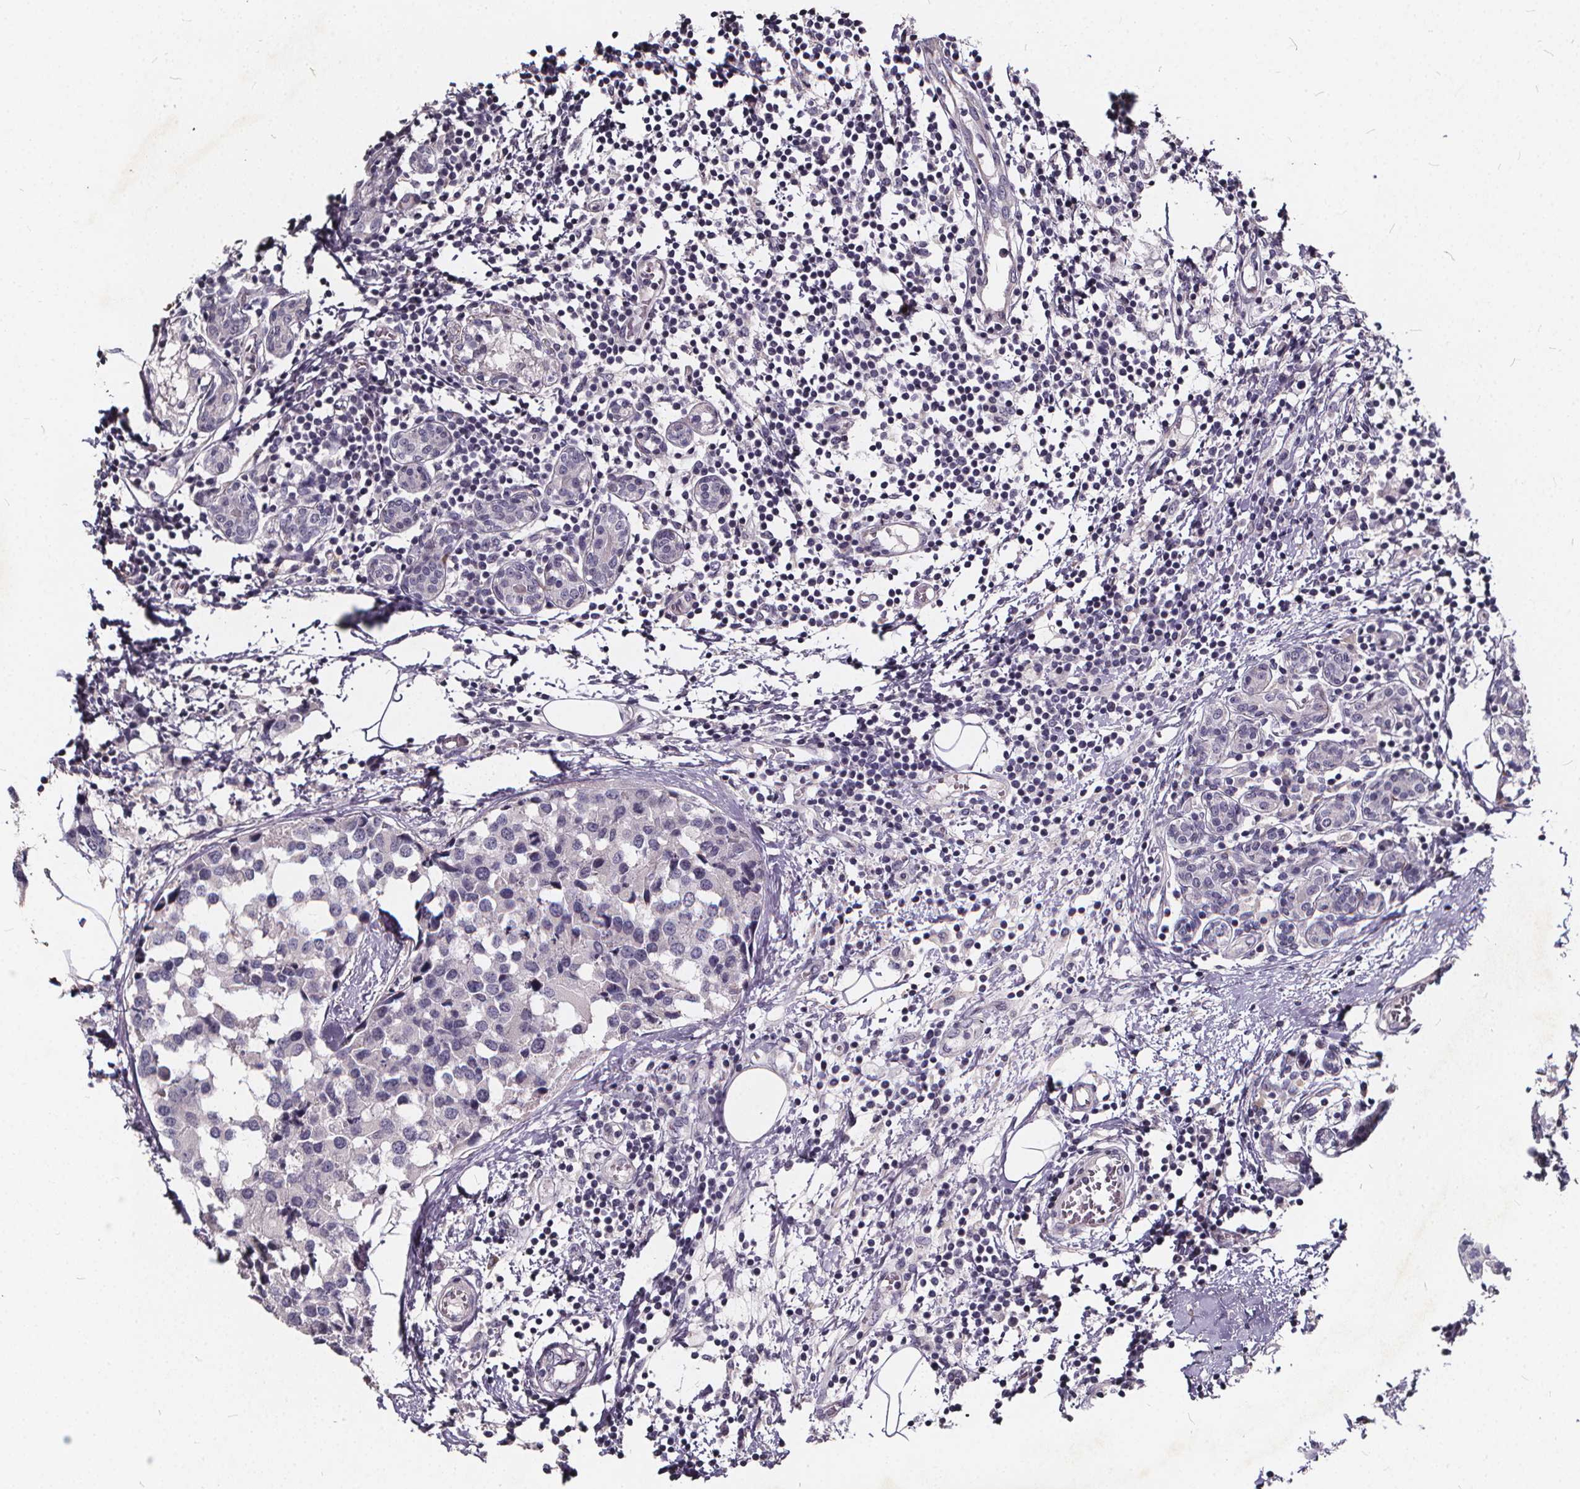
{"staining": {"intensity": "negative", "quantity": "none", "location": "none"}, "tissue": "breast cancer", "cell_type": "Tumor cells", "image_type": "cancer", "snomed": [{"axis": "morphology", "description": "Lobular carcinoma"}, {"axis": "topography", "description": "Breast"}], "caption": "Immunohistochemistry histopathology image of lobular carcinoma (breast) stained for a protein (brown), which demonstrates no expression in tumor cells. (Immunohistochemistry, brightfield microscopy, high magnification).", "gene": "TSPAN14", "patient": {"sex": "female", "age": 59}}